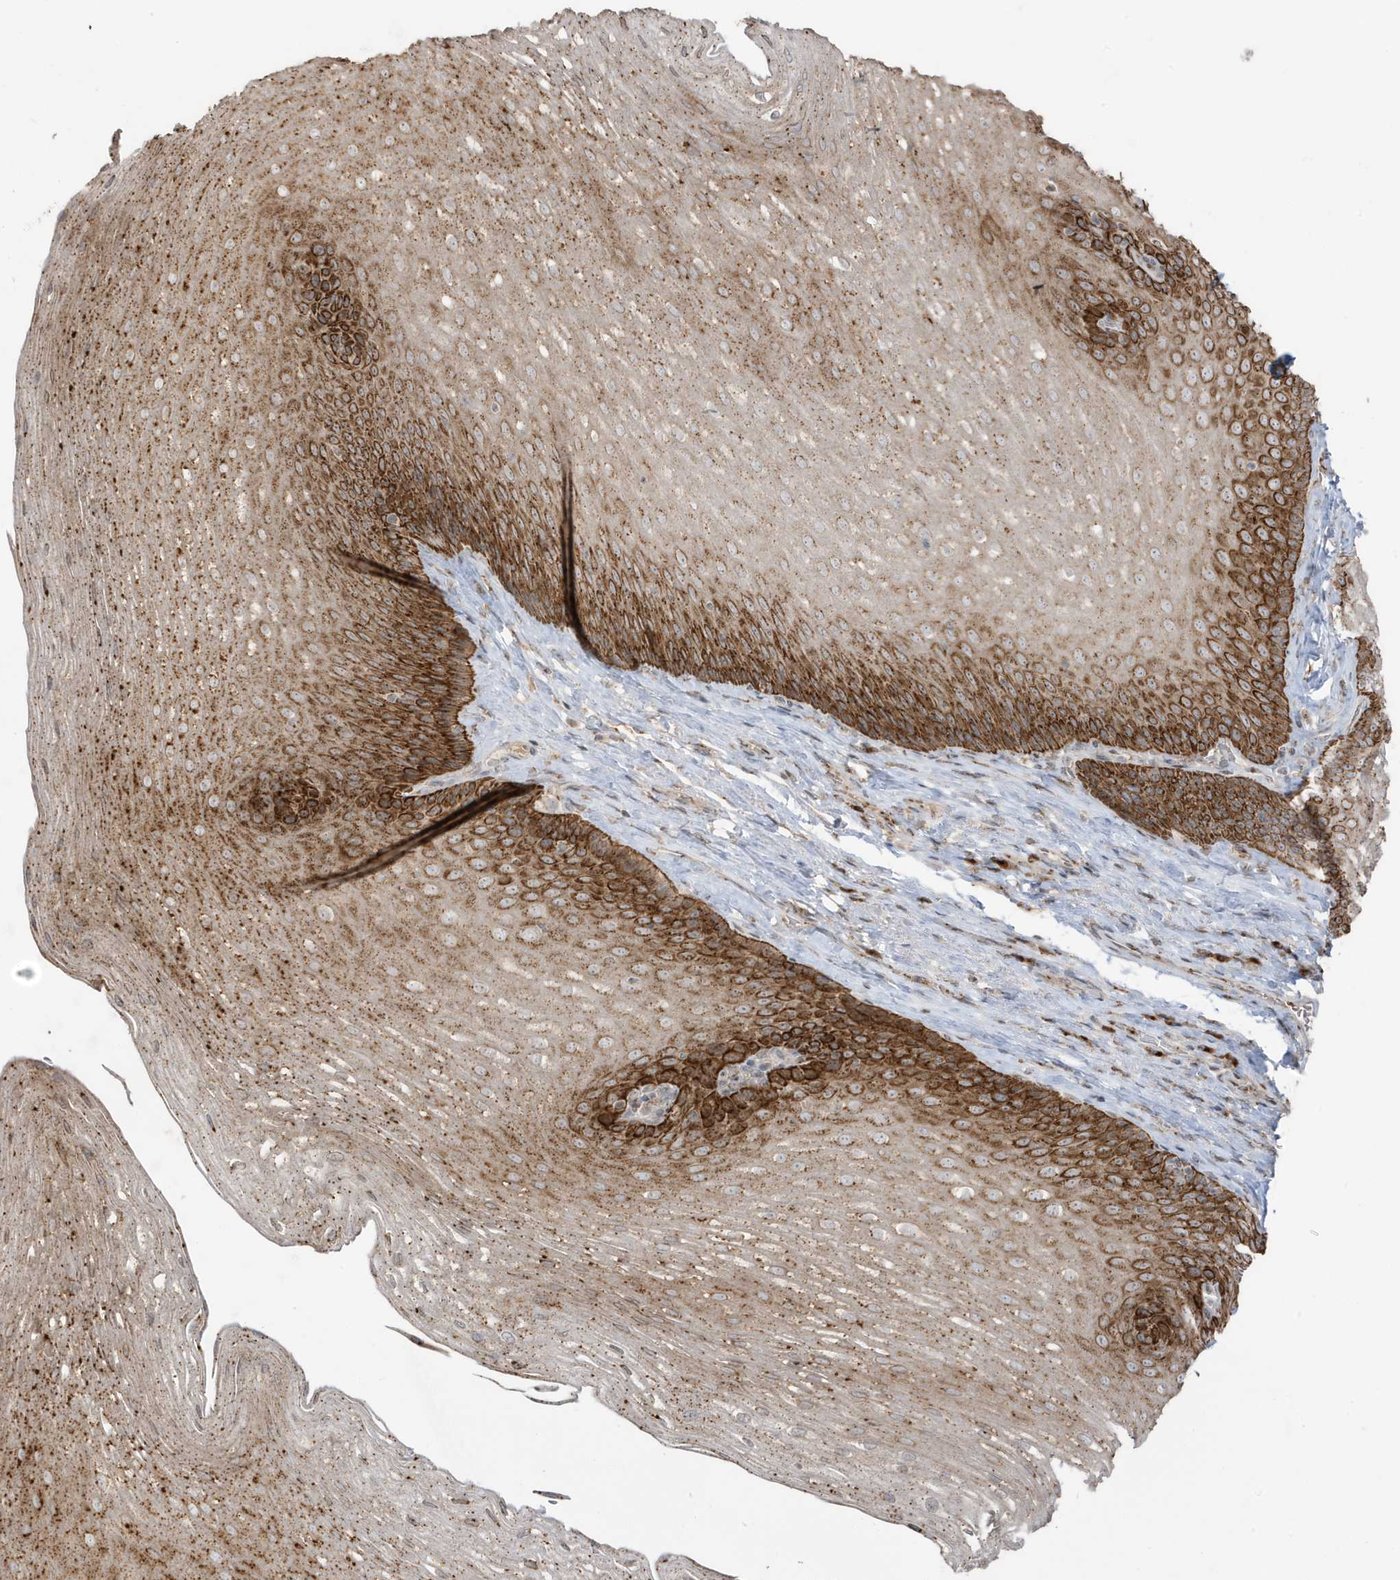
{"staining": {"intensity": "strong", "quantity": ">75%", "location": "cytoplasmic/membranous"}, "tissue": "esophagus", "cell_type": "Squamous epithelial cells", "image_type": "normal", "snomed": [{"axis": "morphology", "description": "Normal tissue, NOS"}, {"axis": "topography", "description": "Esophagus"}], "caption": "About >75% of squamous epithelial cells in unremarkable human esophagus show strong cytoplasmic/membranous protein expression as visualized by brown immunohistochemical staining.", "gene": "RER1", "patient": {"sex": "female", "age": 66}}